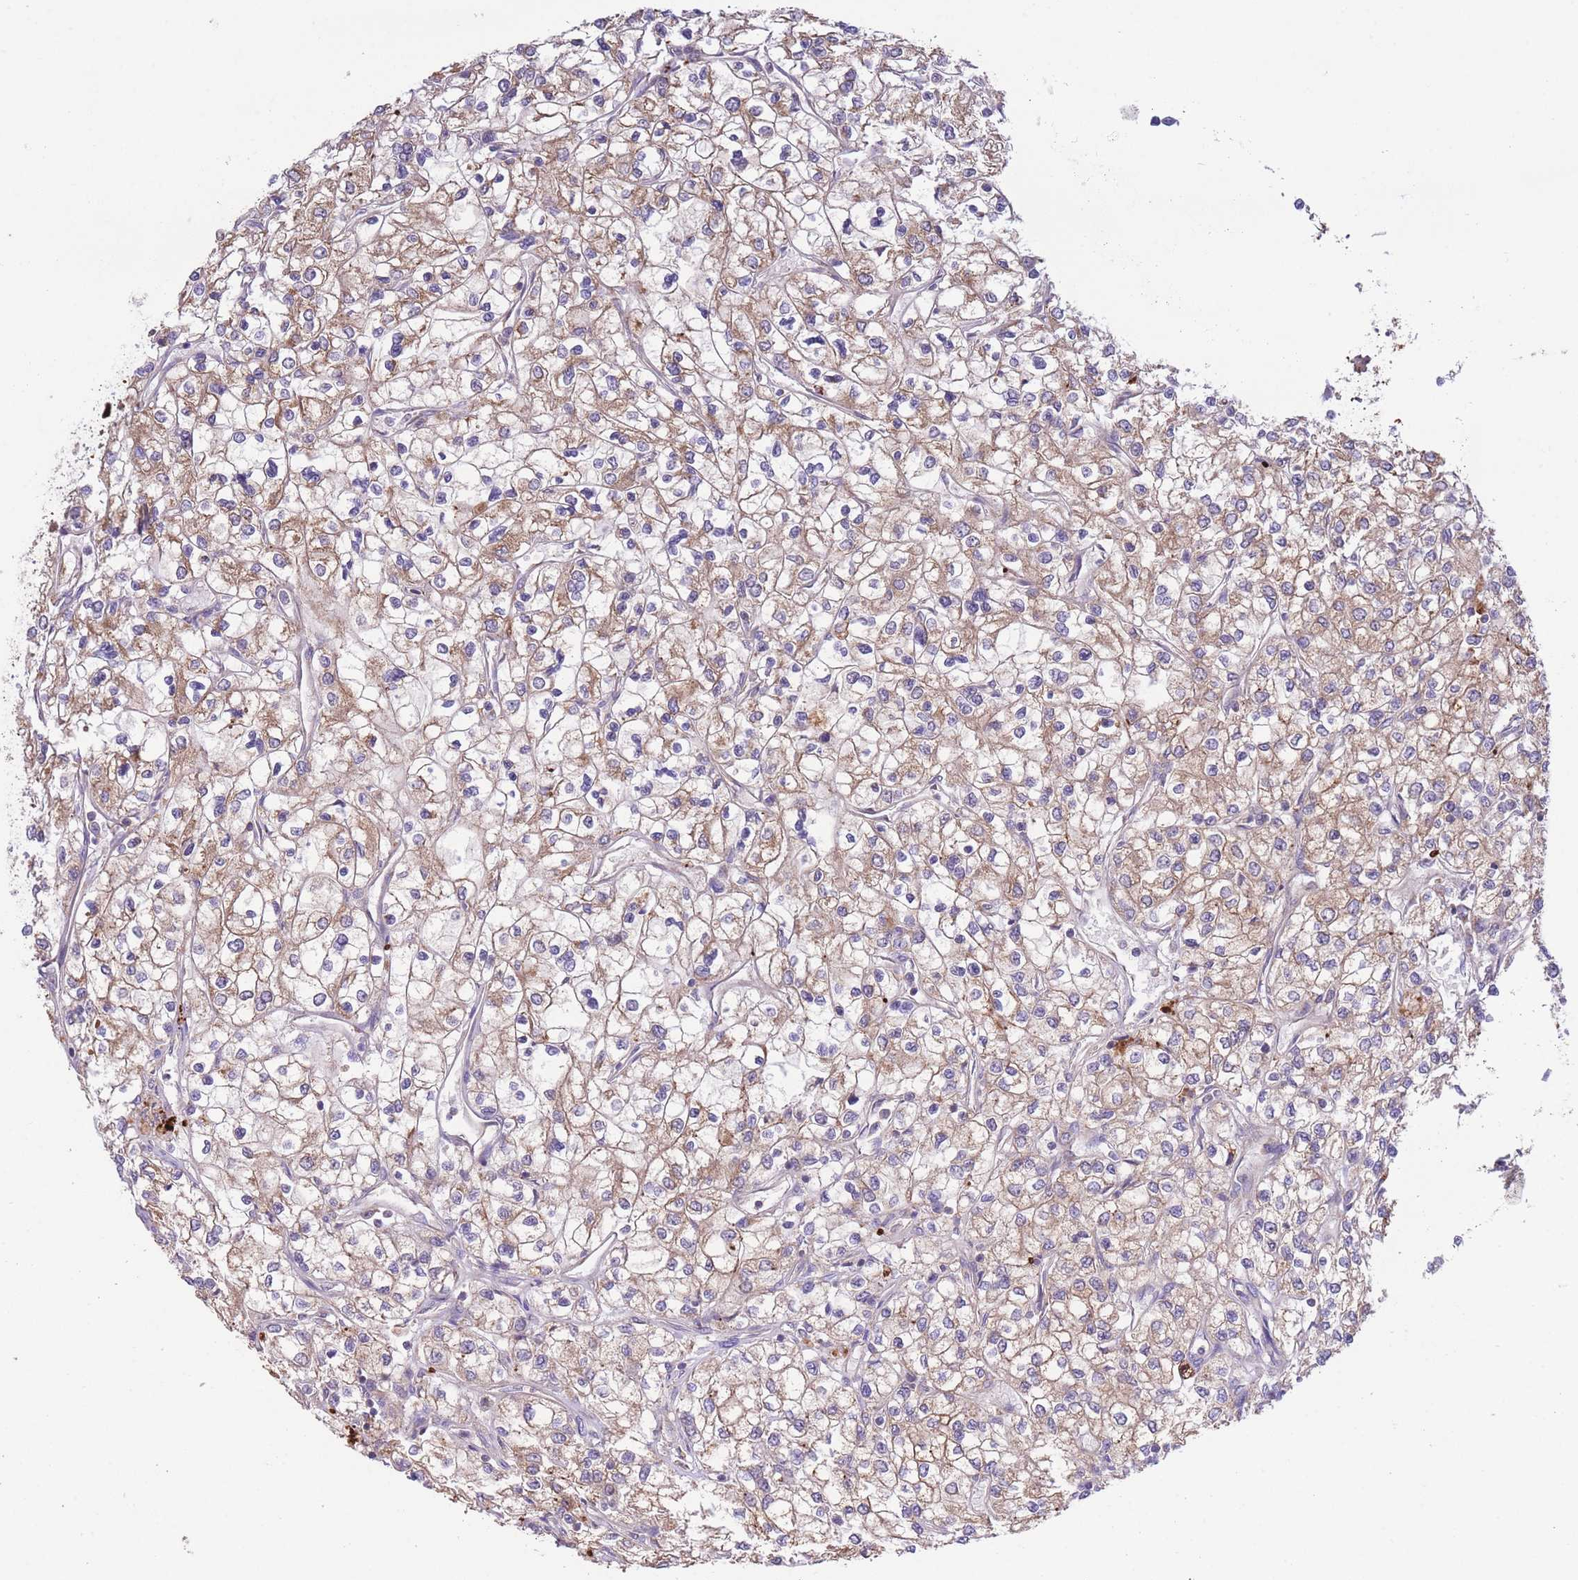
{"staining": {"intensity": "moderate", "quantity": ">75%", "location": "cytoplasmic/membranous"}, "tissue": "renal cancer", "cell_type": "Tumor cells", "image_type": "cancer", "snomed": [{"axis": "morphology", "description": "Adenocarcinoma, NOS"}, {"axis": "topography", "description": "Kidney"}], "caption": "Moderate cytoplasmic/membranous expression is seen in approximately >75% of tumor cells in renal cancer (adenocarcinoma).", "gene": "ATP13A2", "patient": {"sex": "male", "age": 80}}